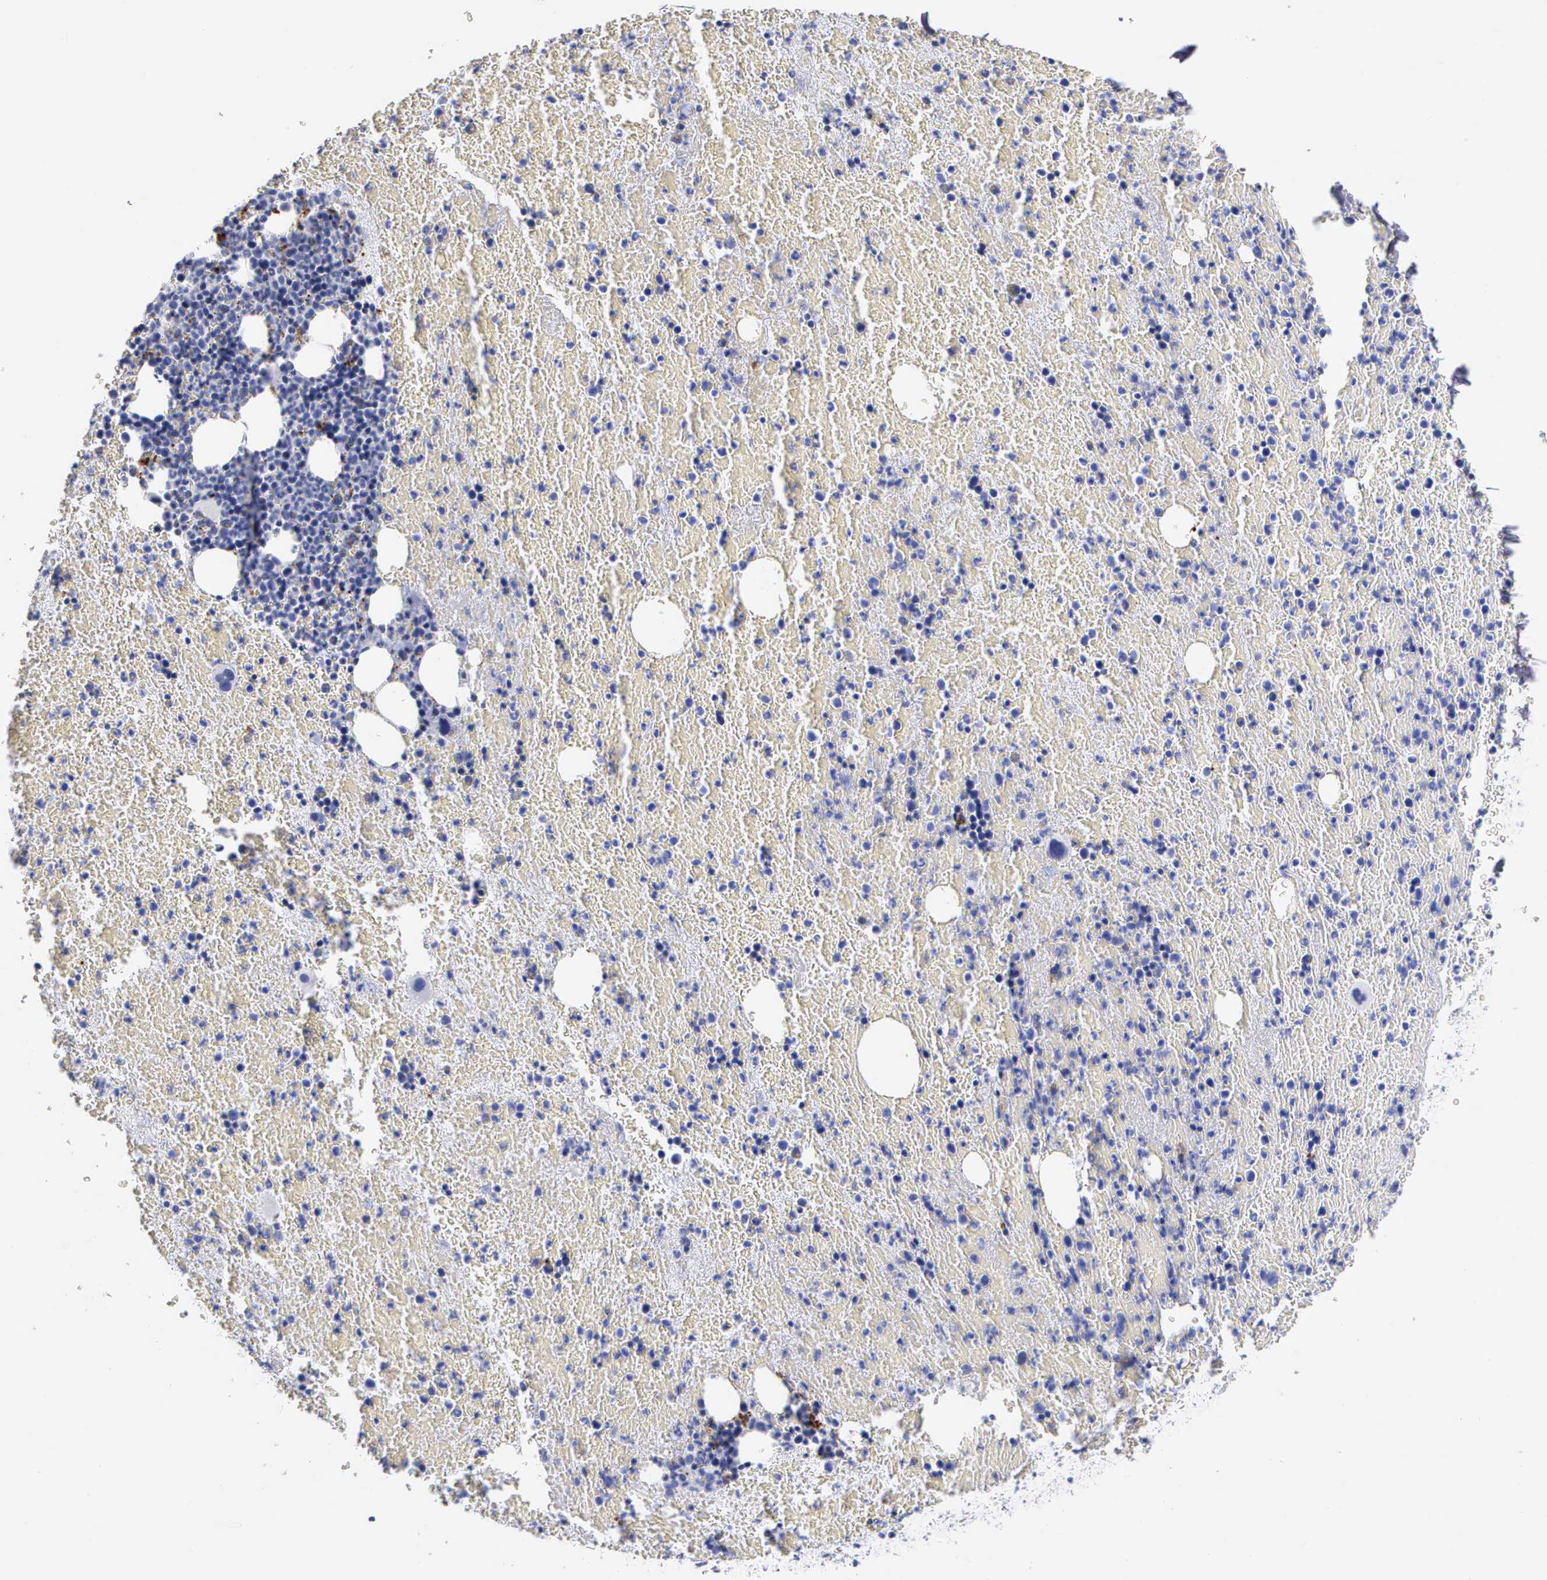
{"staining": {"intensity": "moderate", "quantity": "<25%", "location": "cytoplasmic/membranous"}, "tissue": "bone marrow", "cell_type": "Hematopoietic cells", "image_type": "normal", "snomed": [{"axis": "morphology", "description": "Normal tissue, NOS"}, {"axis": "topography", "description": "Bone marrow"}], "caption": "Protein staining of unremarkable bone marrow displays moderate cytoplasmic/membranous staining in about <25% of hematopoietic cells. Ihc stains the protein of interest in brown and the nuclei are stained blue.", "gene": "CTSL", "patient": {"sex": "female", "age": 53}}